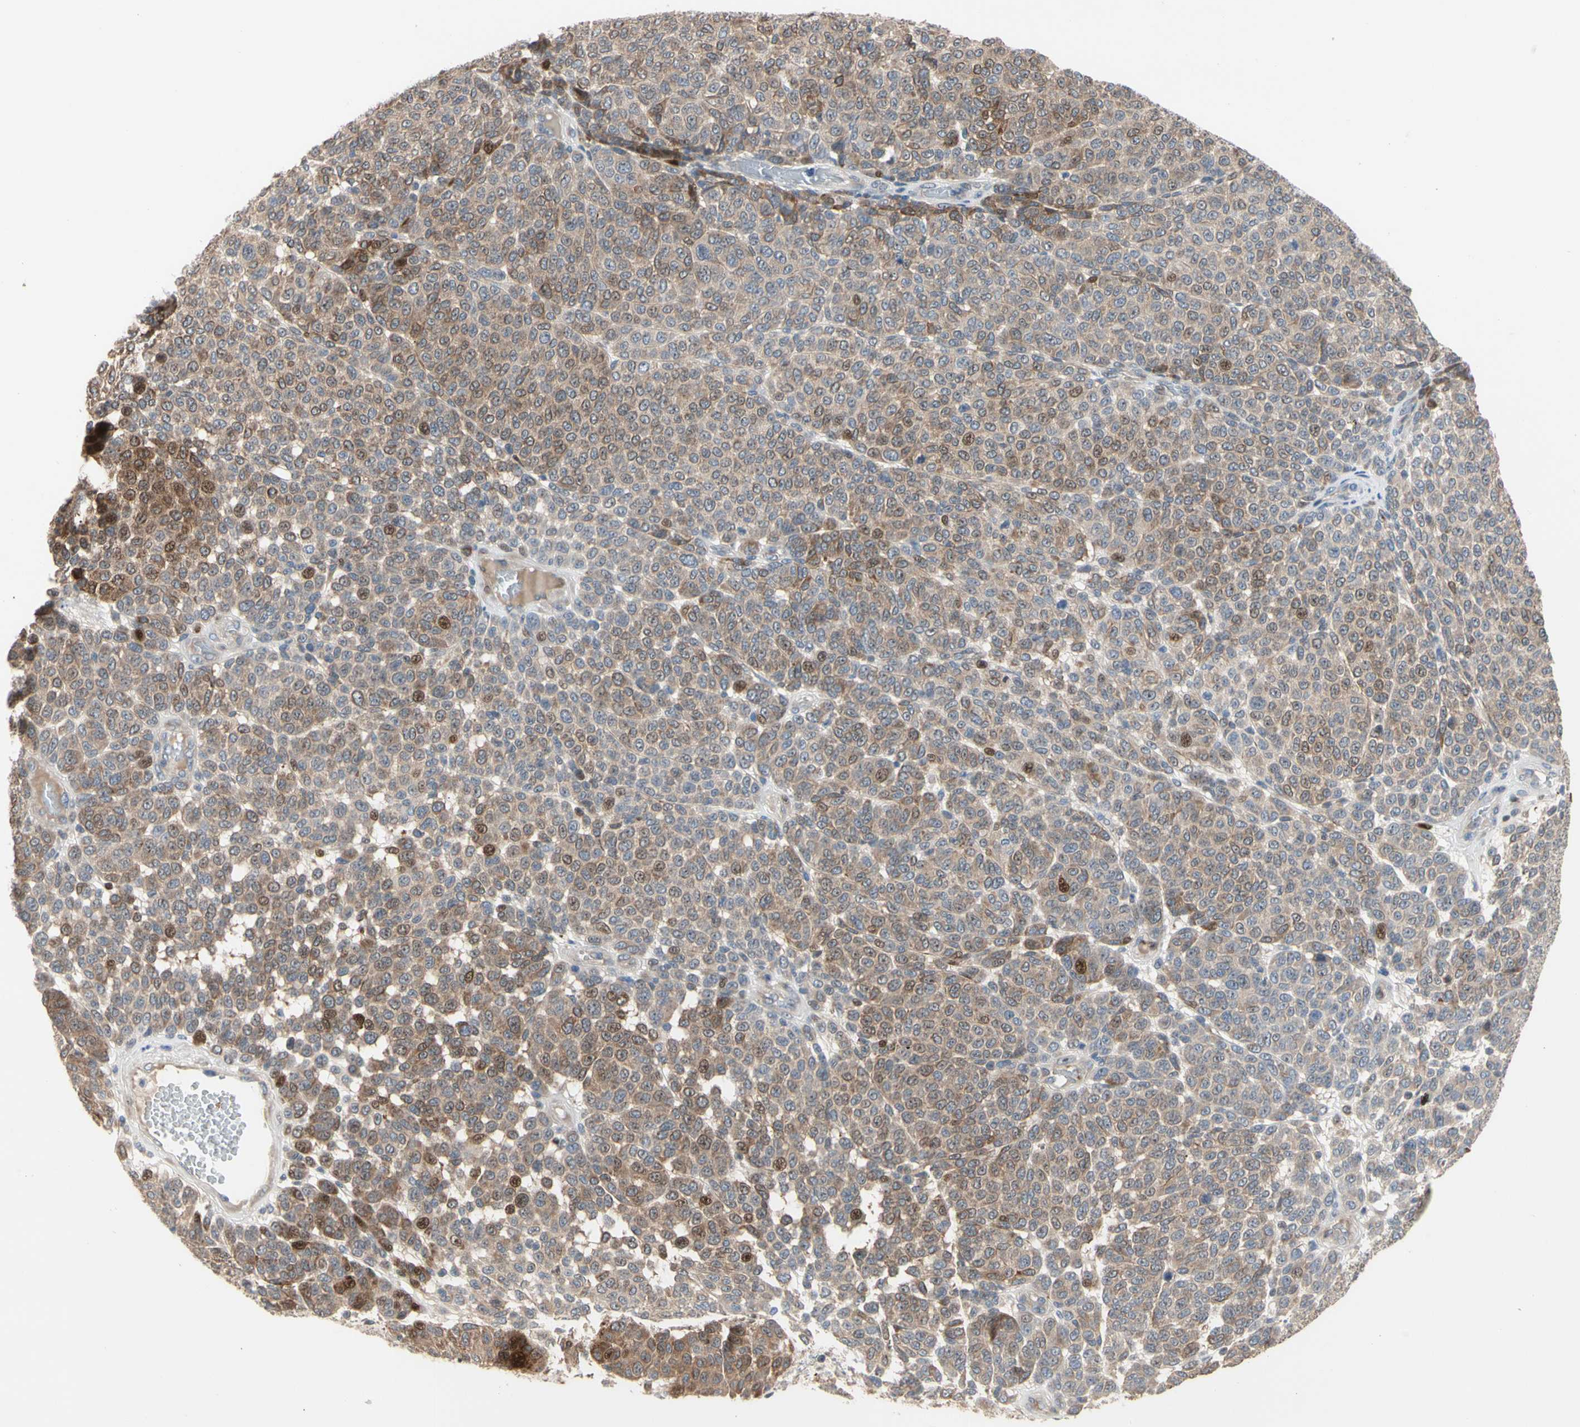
{"staining": {"intensity": "weak", "quantity": ">75%", "location": "cytoplasmic/membranous,nuclear"}, "tissue": "melanoma", "cell_type": "Tumor cells", "image_type": "cancer", "snomed": [{"axis": "morphology", "description": "Malignant melanoma, NOS"}, {"axis": "topography", "description": "Skin"}], "caption": "Protein staining demonstrates weak cytoplasmic/membranous and nuclear expression in approximately >75% of tumor cells in malignant melanoma.", "gene": "HMGCR", "patient": {"sex": "male", "age": 59}}